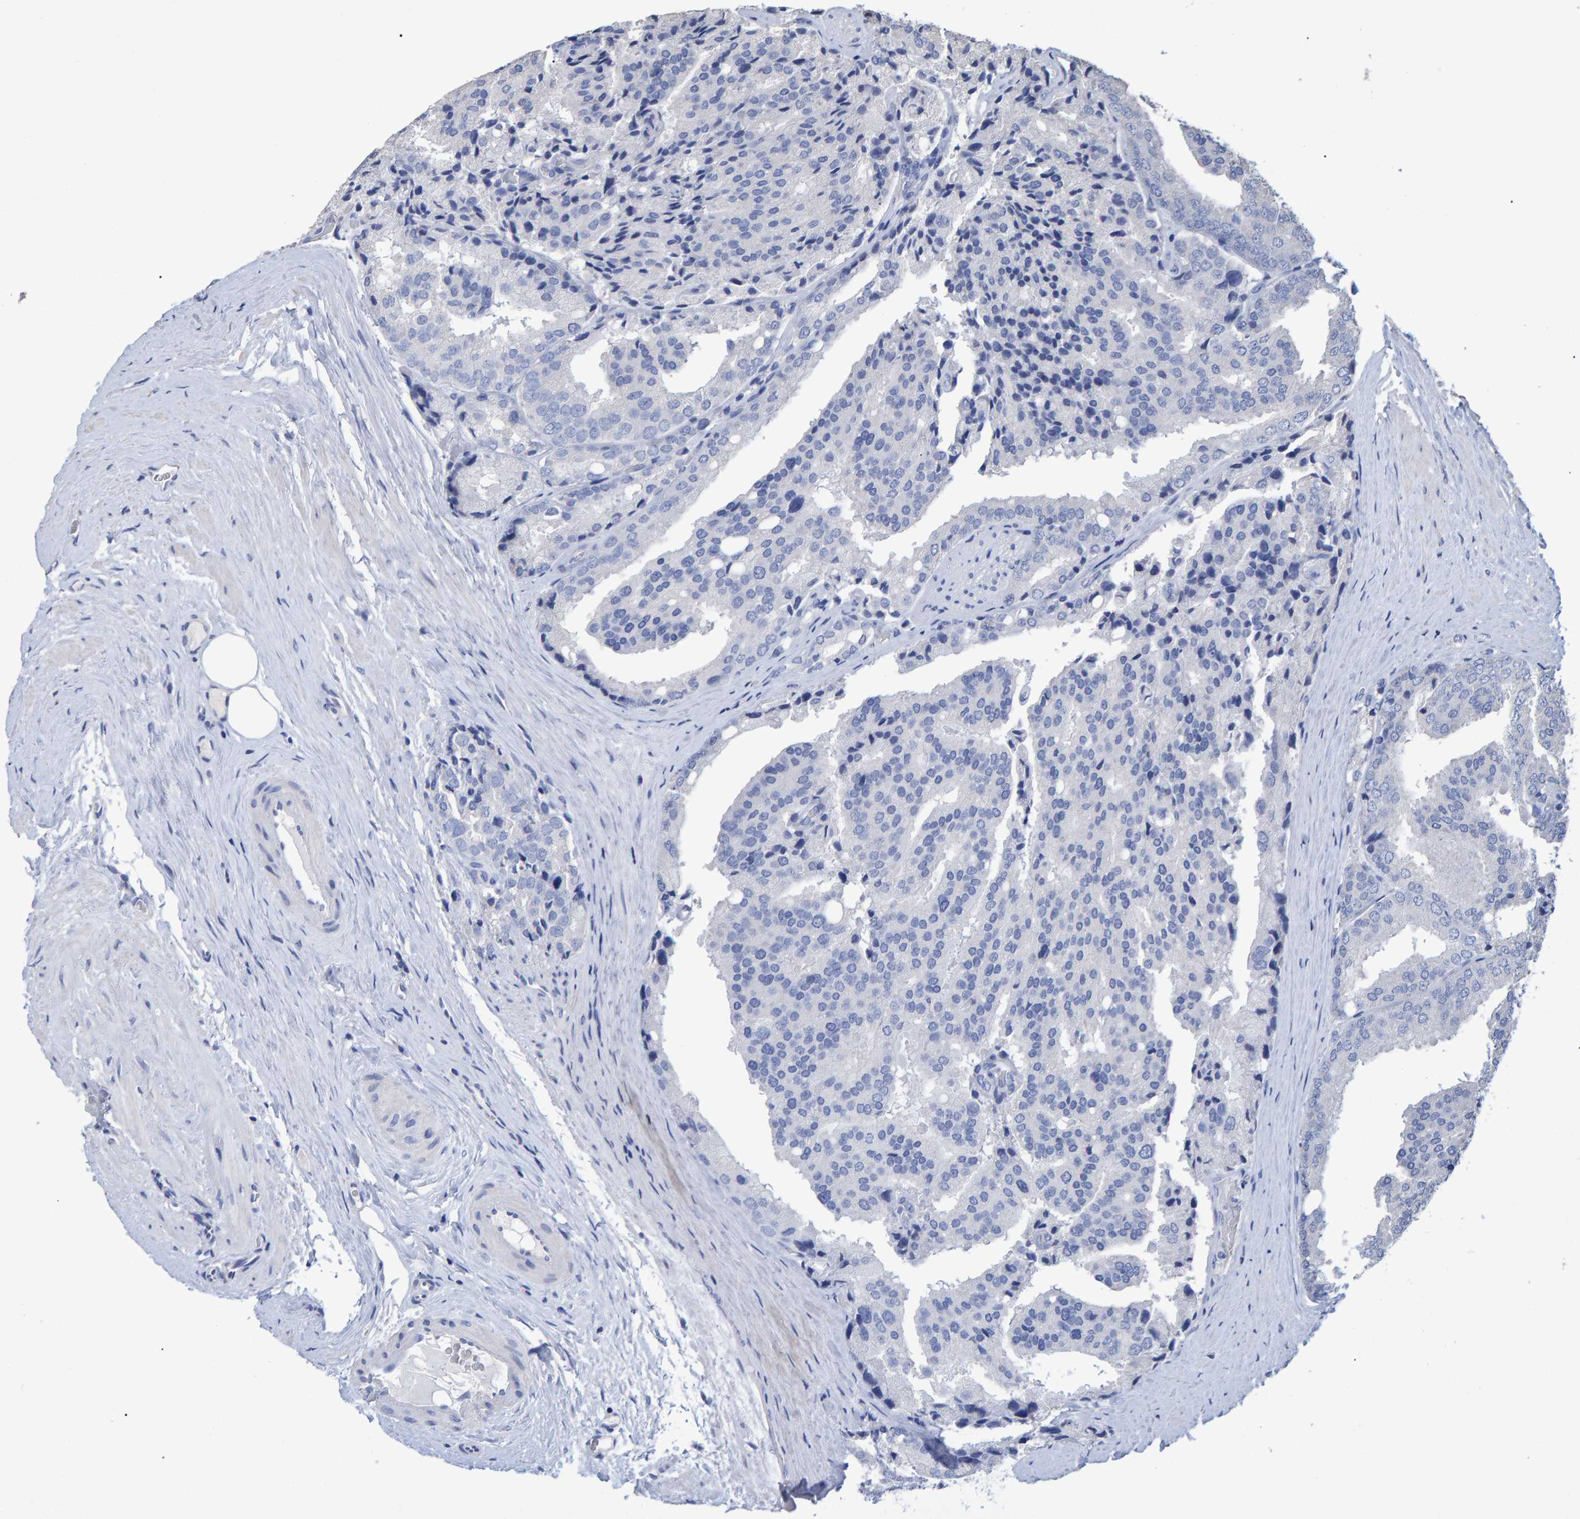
{"staining": {"intensity": "negative", "quantity": "none", "location": "none"}, "tissue": "prostate cancer", "cell_type": "Tumor cells", "image_type": "cancer", "snomed": [{"axis": "morphology", "description": "Adenocarcinoma, High grade"}, {"axis": "topography", "description": "Prostate"}], "caption": "The photomicrograph shows no significant staining in tumor cells of prostate cancer. (Immunohistochemistry, brightfield microscopy, high magnification).", "gene": "HEMGN", "patient": {"sex": "male", "age": 50}}